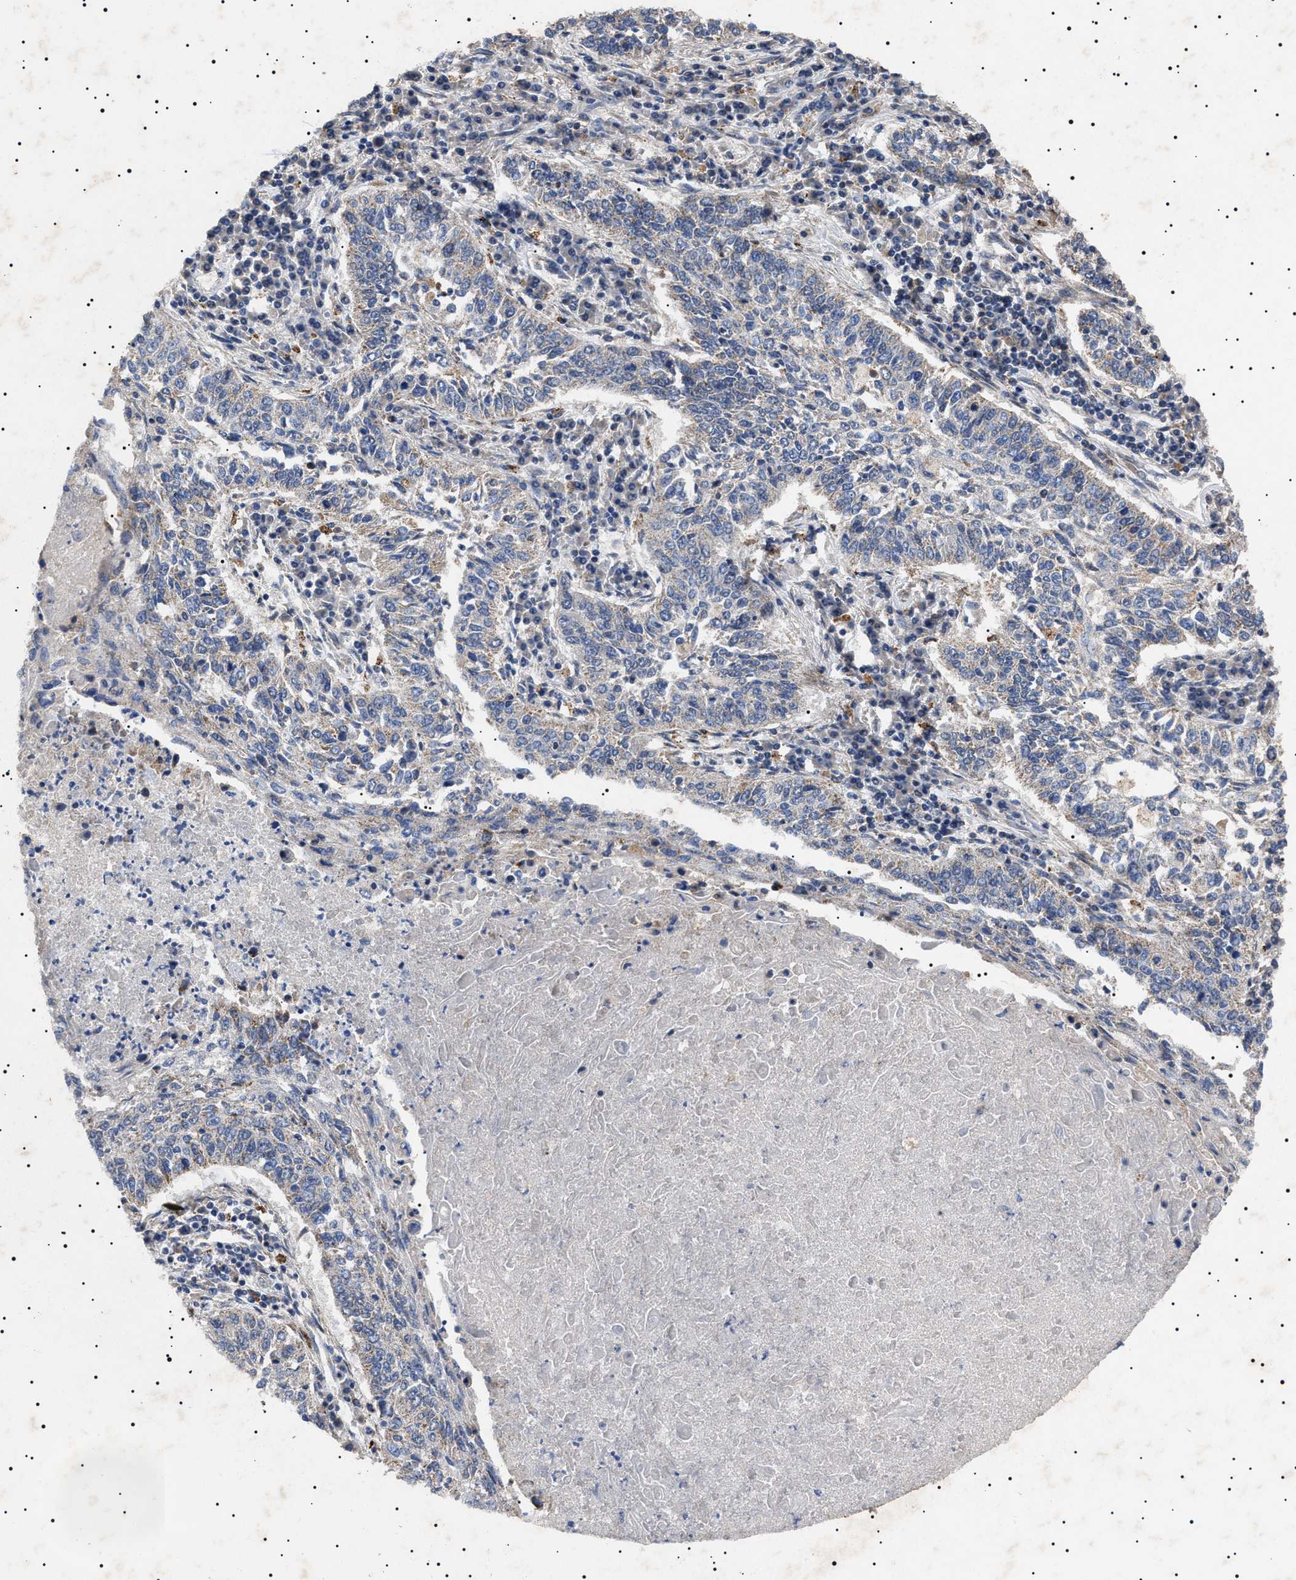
{"staining": {"intensity": "negative", "quantity": "none", "location": "none"}, "tissue": "lung cancer", "cell_type": "Tumor cells", "image_type": "cancer", "snomed": [{"axis": "morphology", "description": "Normal tissue, NOS"}, {"axis": "morphology", "description": "Squamous cell carcinoma, NOS"}, {"axis": "topography", "description": "Cartilage tissue"}, {"axis": "topography", "description": "Bronchus"}, {"axis": "topography", "description": "Lung"}], "caption": "IHC of lung cancer displays no expression in tumor cells. Brightfield microscopy of immunohistochemistry (IHC) stained with DAB (brown) and hematoxylin (blue), captured at high magnification.", "gene": "RAB34", "patient": {"sex": "female", "age": 49}}